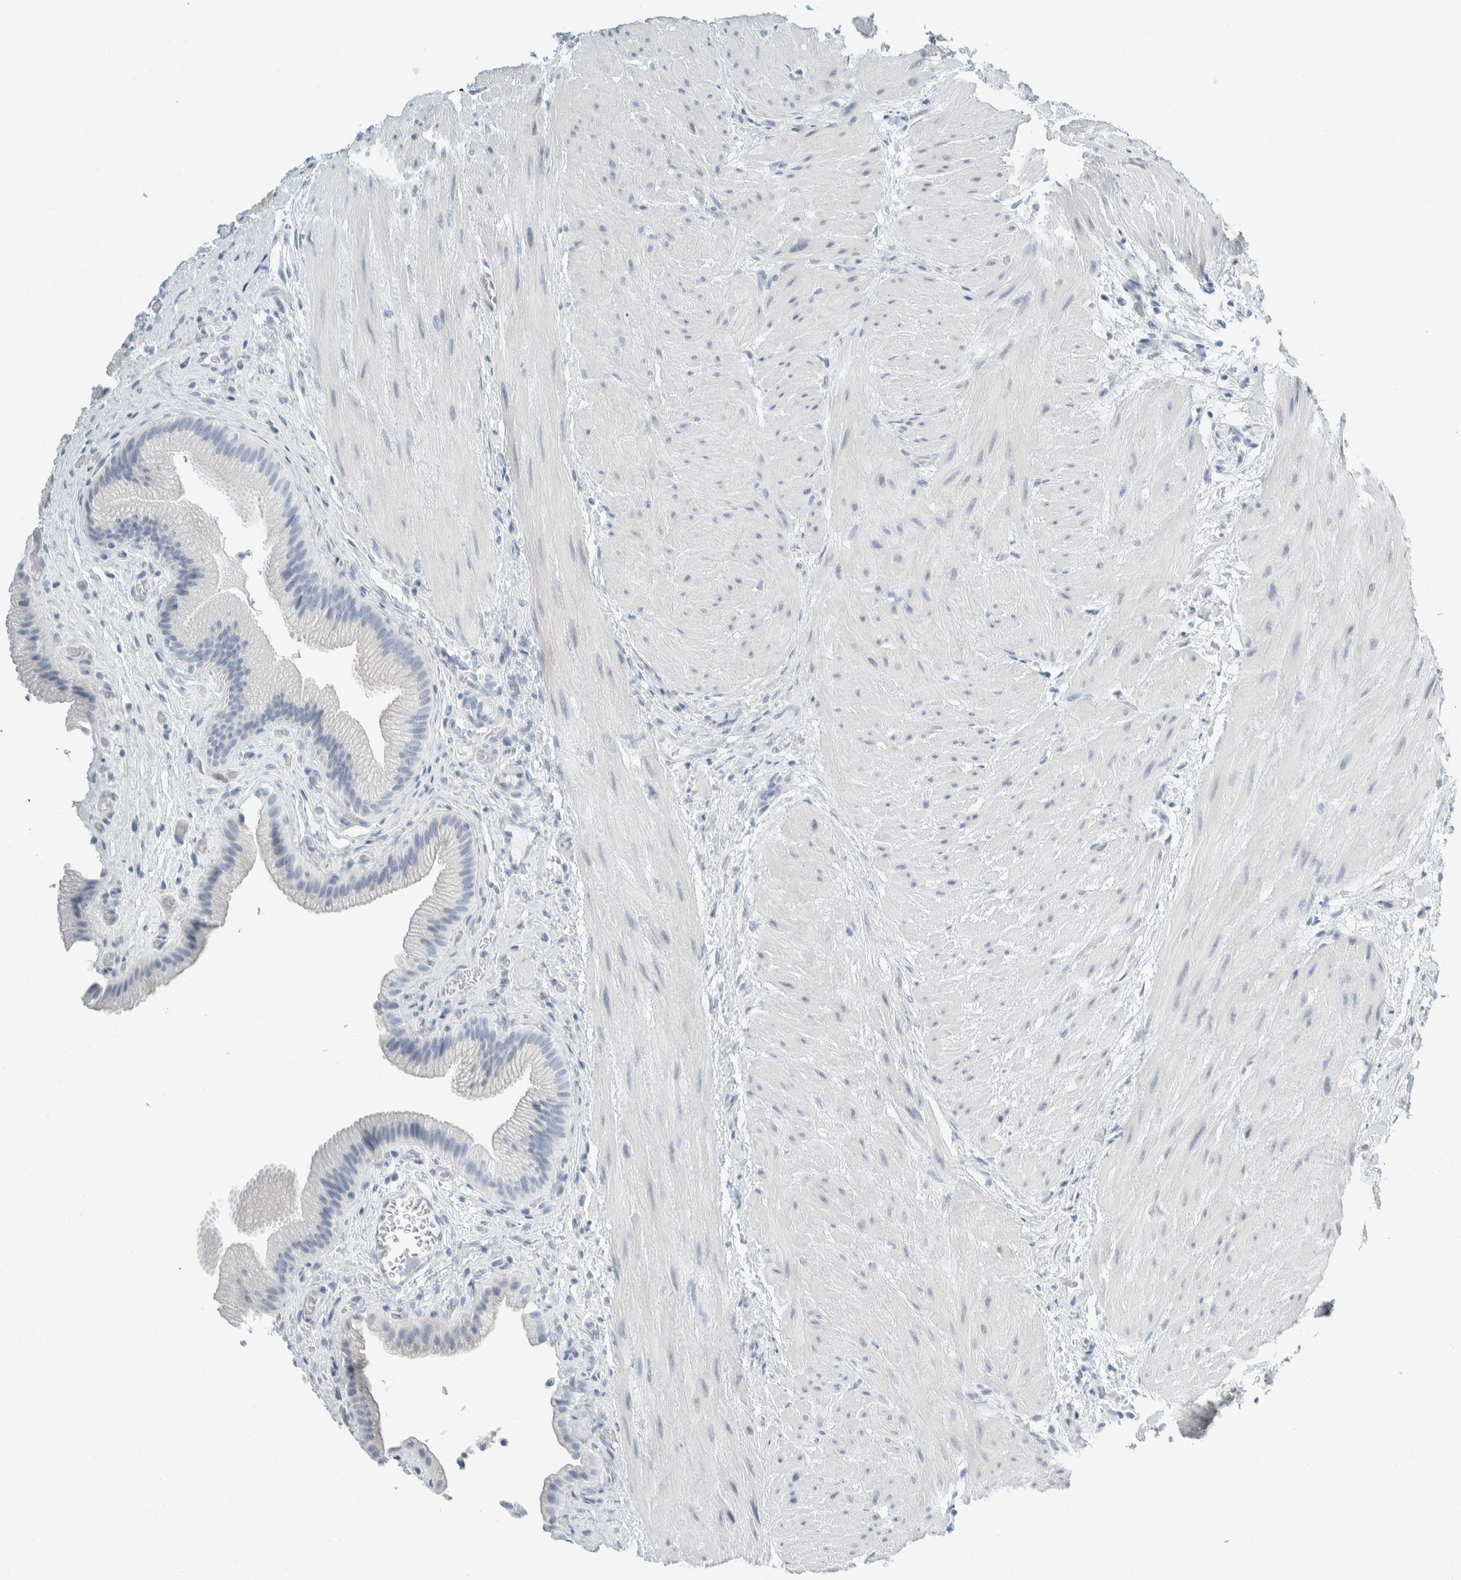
{"staining": {"intensity": "negative", "quantity": "none", "location": "none"}, "tissue": "gallbladder", "cell_type": "Glandular cells", "image_type": "normal", "snomed": [{"axis": "morphology", "description": "Normal tissue, NOS"}, {"axis": "topography", "description": "Gallbladder"}], "caption": "This micrograph is of unremarkable gallbladder stained with IHC to label a protein in brown with the nuclei are counter-stained blue. There is no staining in glandular cells.", "gene": "ARHGAP27", "patient": {"sex": "male", "age": 49}}